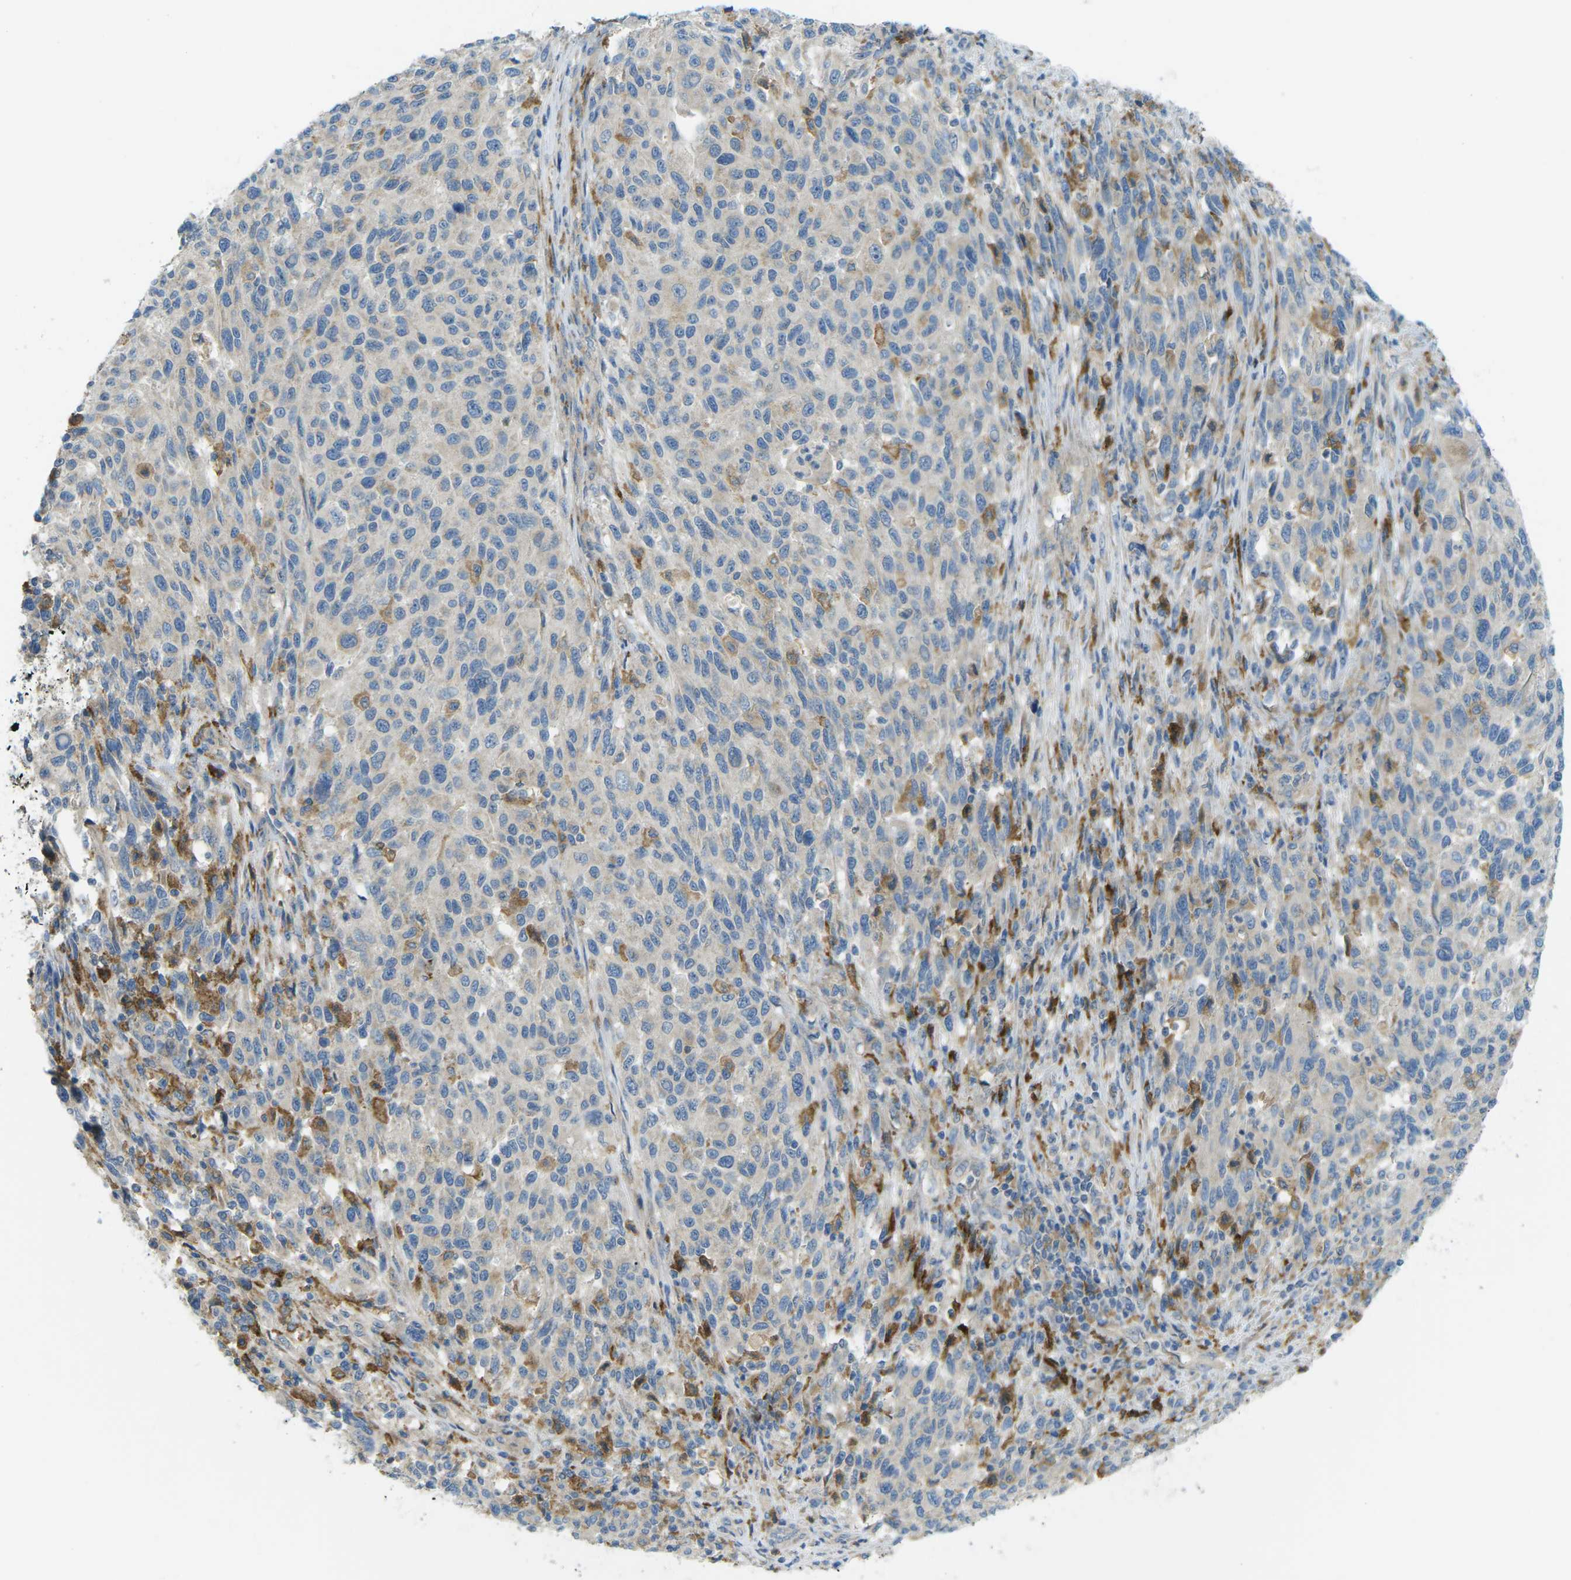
{"staining": {"intensity": "negative", "quantity": "none", "location": "none"}, "tissue": "melanoma", "cell_type": "Tumor cells", "image_type": "cancer", "snomed": [{"axis": "morphology", "description": "Malignant melanoma, Metastatic site"}, {"axis": "topography", "description": "Lymph node"}], "caption": "There is no significant positivity in tumor cells of melanoma. (Brightfield microscopy of DAB IHC at high magnification).", "gene": "MYLK4", "patient": {"sex": "male", "age": 61}}